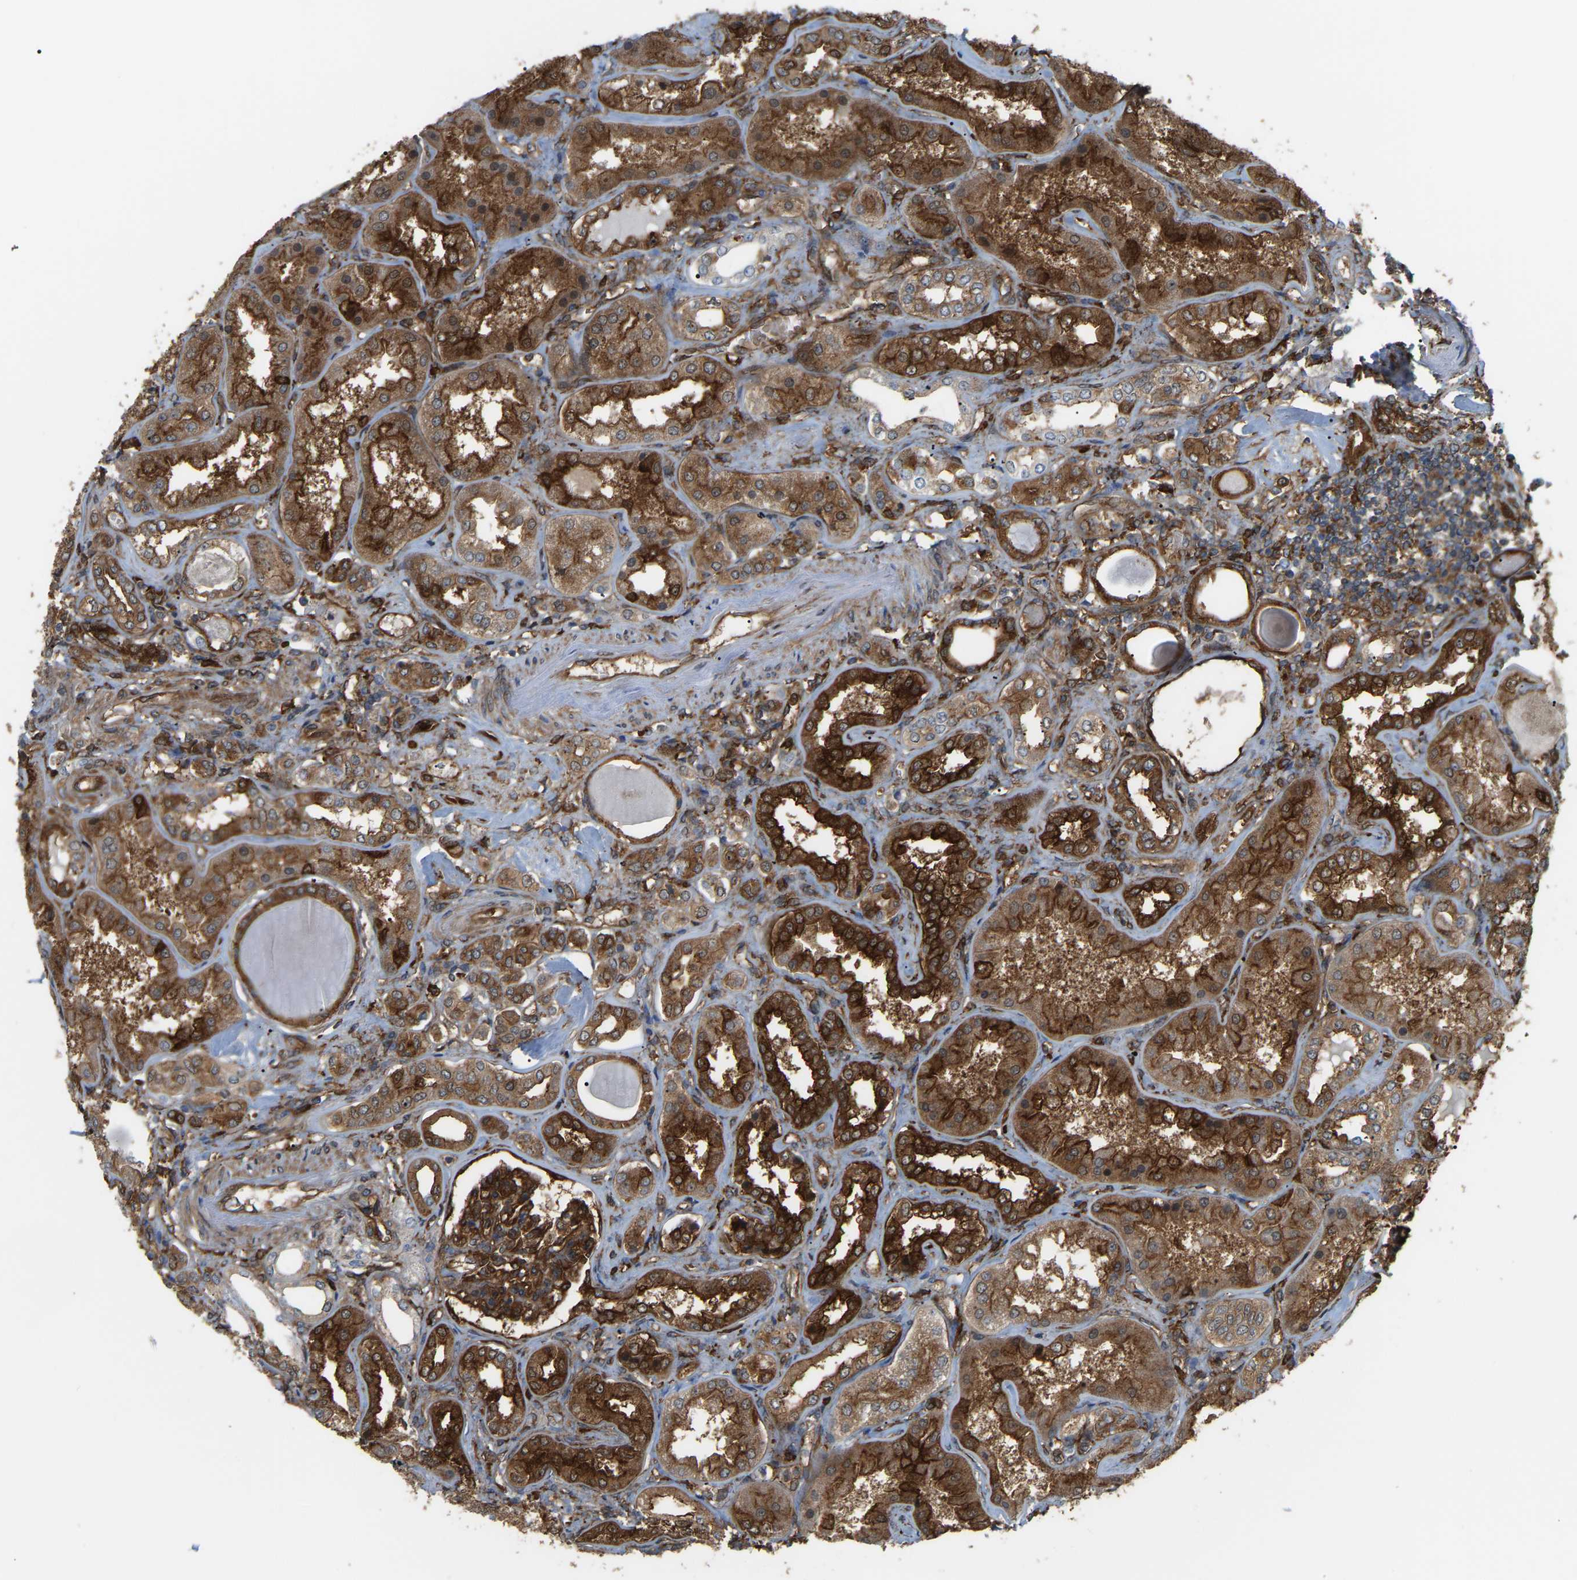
{"staining": {"intensity": "strong", "quantity": ">75%", "location": "cytoplasmic/membranous"}, "tissue": "kidney", "cell_type": "Cells in glomeruli", "image_type": "normal", "snomed": [{"axis": "morphology", "description": "Normal tissue, NOS"}, {"axis": "topography", "description": "Kidney"}], "caption": "Kidney stained with DAB (3,3'-diaminobenzidine) IHC displays high levels of strong cytoplasmic/membranous positivity in approximately >75% of cells in glomeruli. The protein of interest is stained brown, and the nuclei are stained in blue (DAB IHC with brightfield microscopy, high magnification).", "gene": "PICALM", "patient": {"sex": "female", "age": 56}}